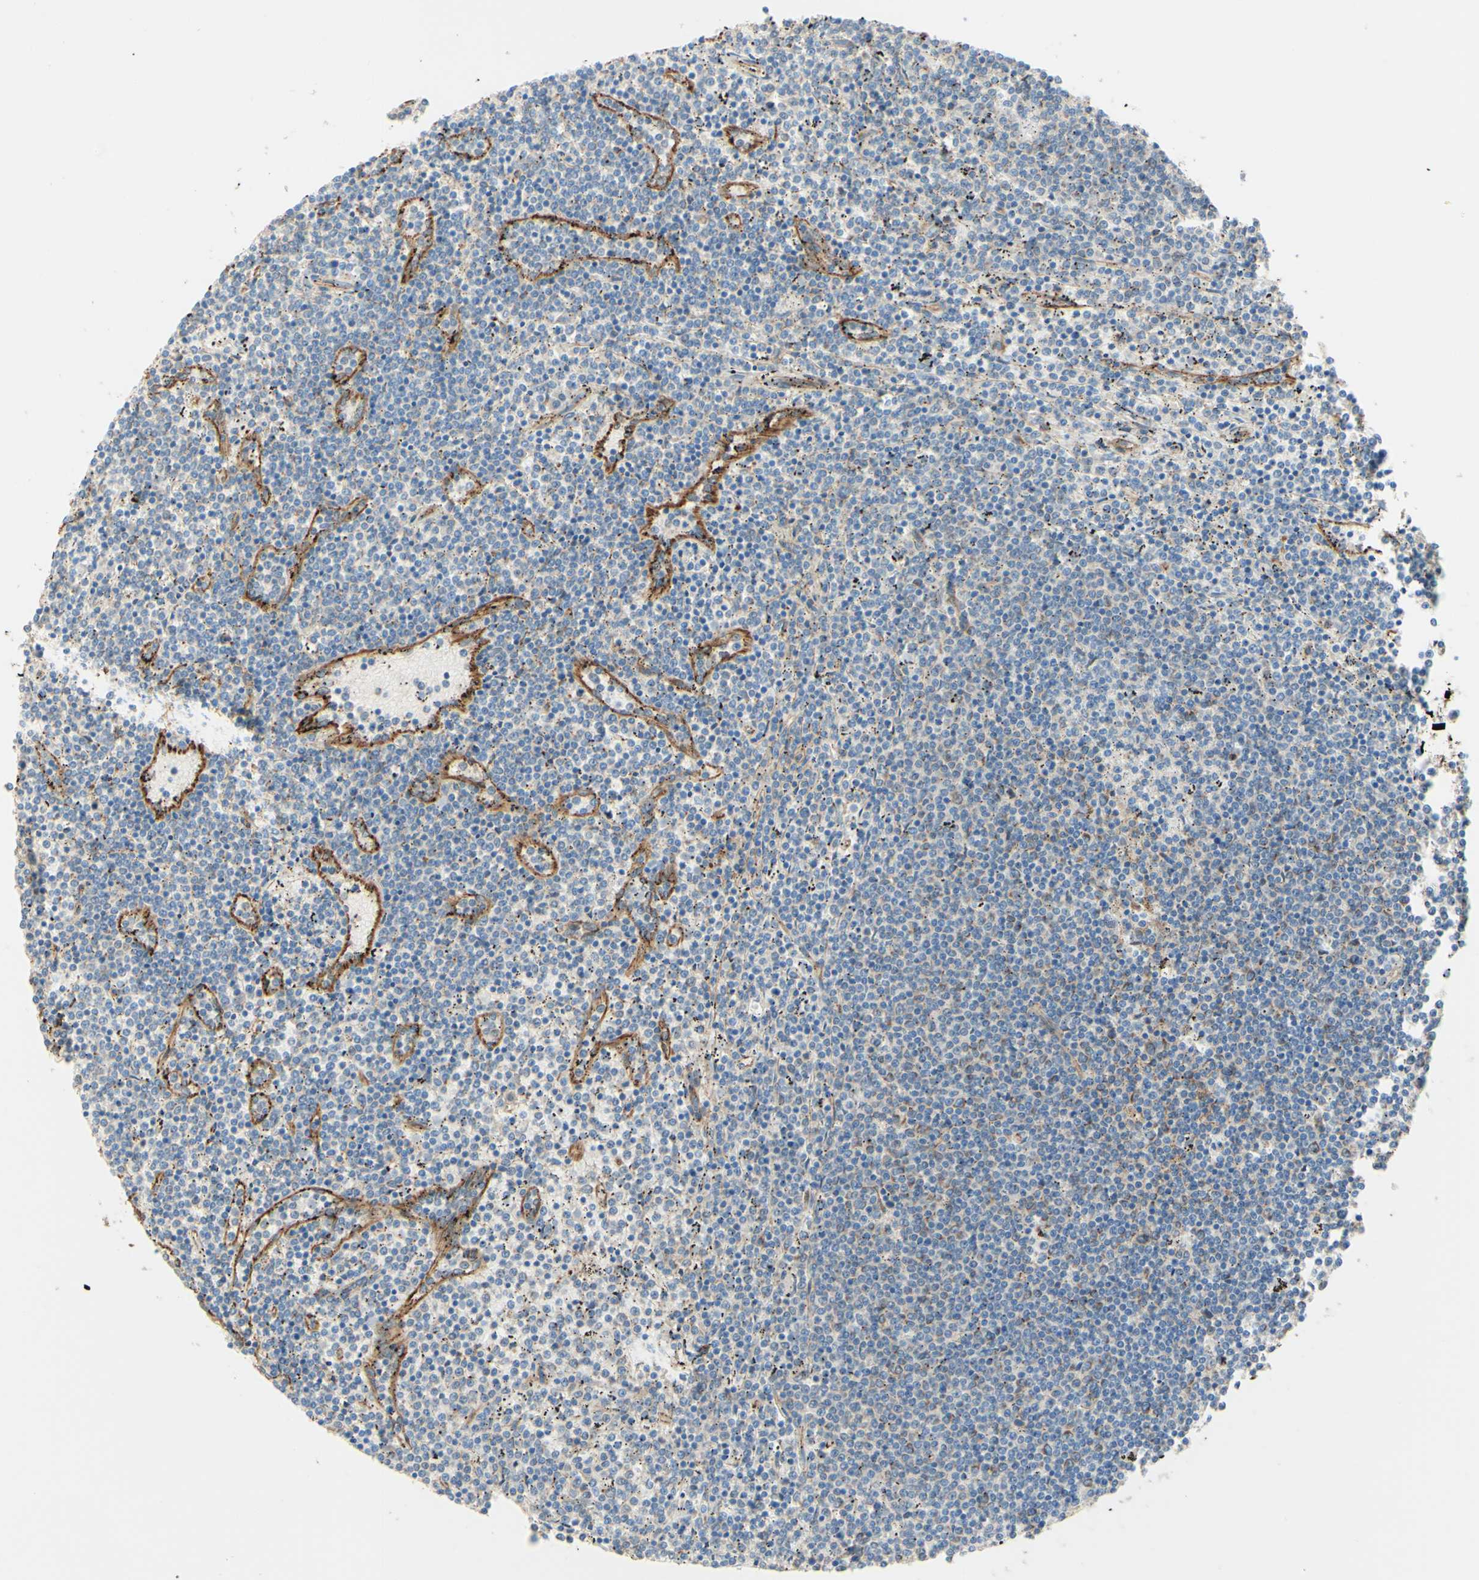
{"staining": {"intensity": "negative", "quantity": "none", "location": "none"}, "tissue": "lymphoma", "cell_type": "Tumor cells", "image_type": "cancer", "snomed": [{"axis": "morphology", "description": "Malignant lymphoma, non-Hodgkin's type, Low grade"}, {"axis": "topography", "description": "Spleen"}], "caption": "This is a image of immunohistochemistry (IHC) staining of malignant lymphoma, non-Hodgkin's type (low-grade), which shows no expression in tumor cells.", "gene": "ENDOD1", "patient": {"sex": "female", "age": 50}}